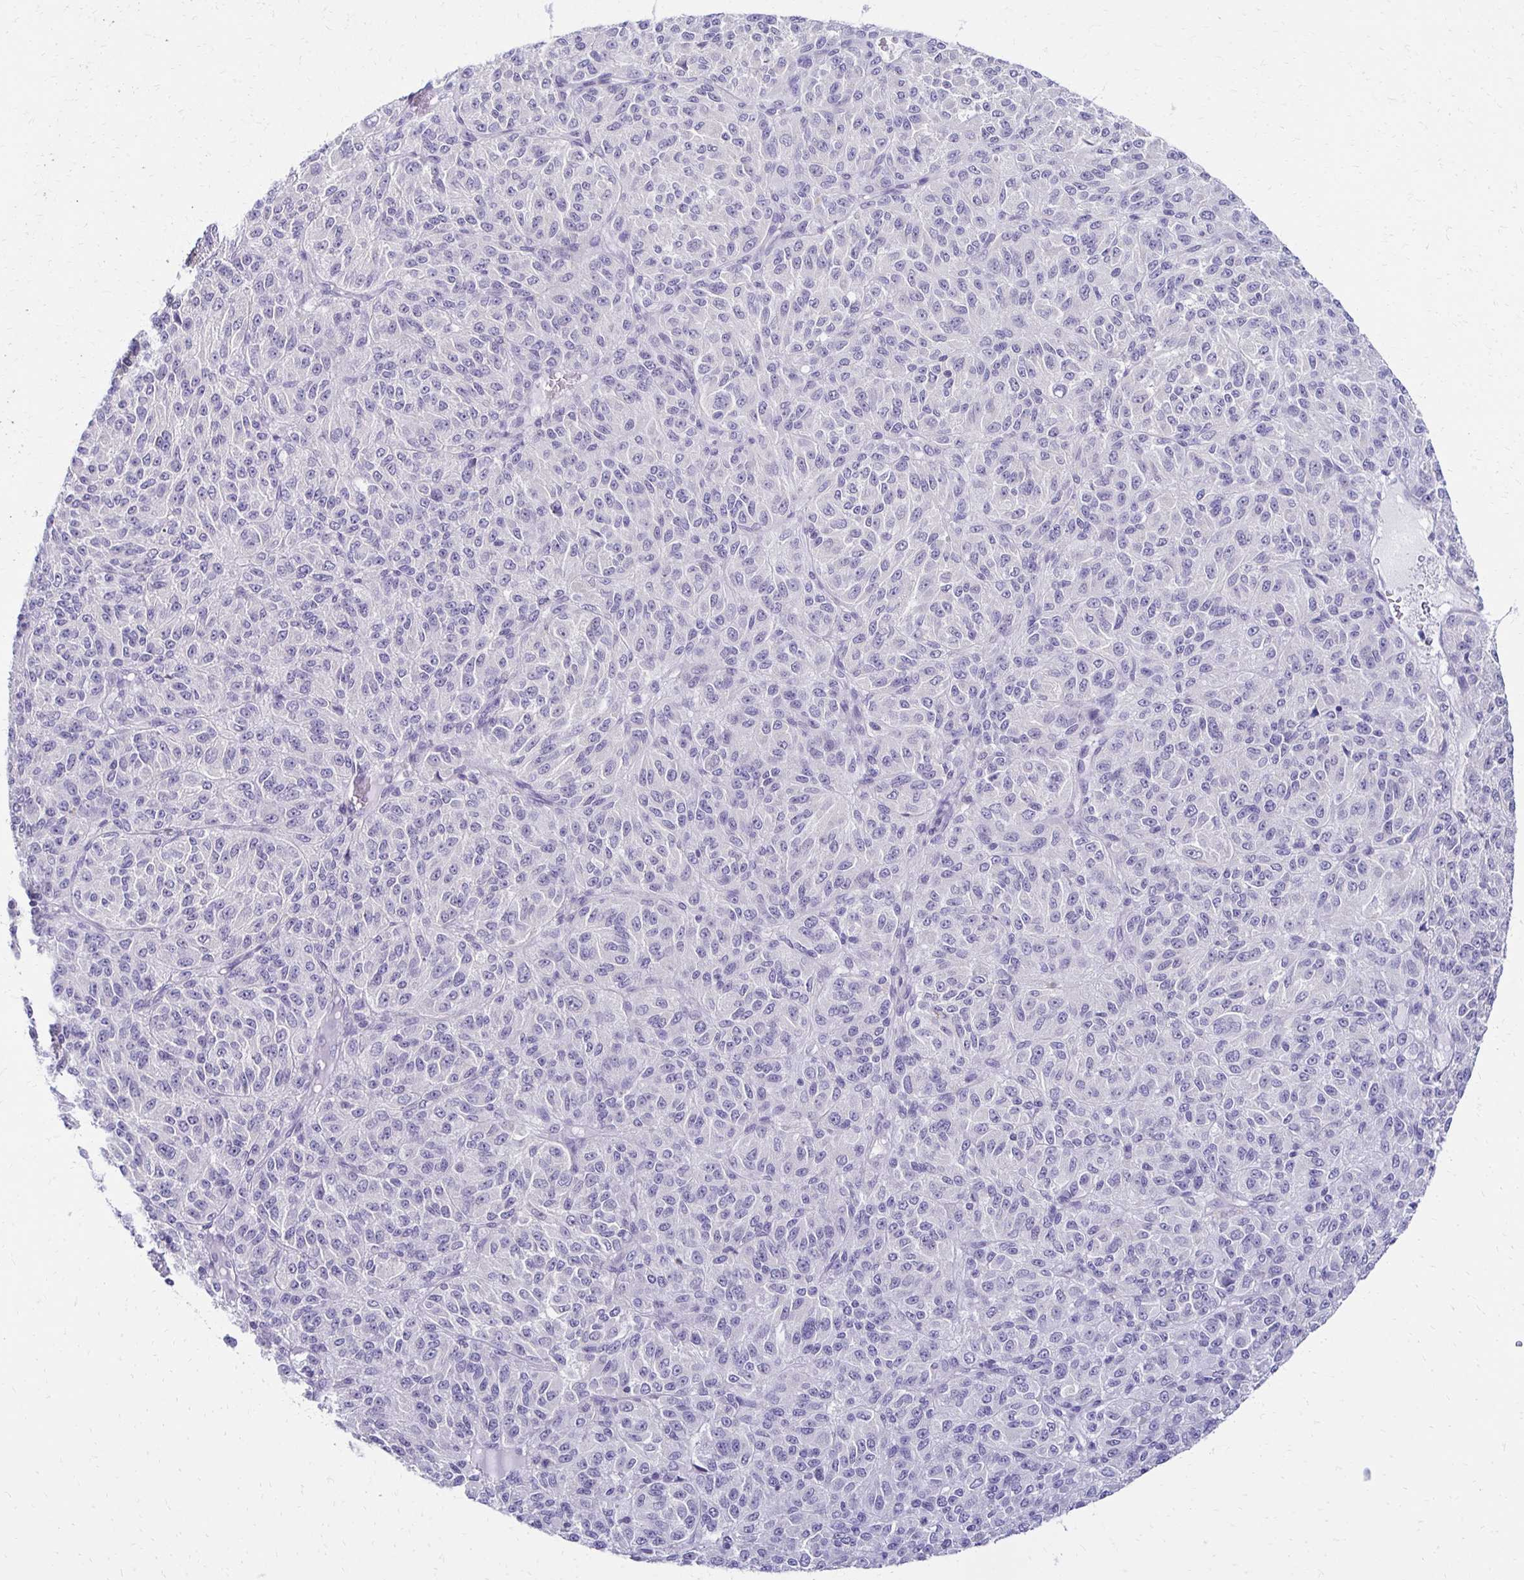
{"staining": {"intensity": "negative", "quantity": "none", "location": "none"}, "tissue": "melanoma", "cell_type": "Tumor cells", "image_type": "cancer", "snomed": [{"axis": "morphology", "description": "Malignant melanoma, Metastatic site"}, {"axis": "topography", "description": "Brain"}], "caption": "Immunohistochemistry (IHC) photomicrograph of neoplastic tissue: melanoma stained with DAB (3,3'-diaminobenzidine) displays no significant protein positivity in tumor cells.", "gene": "C1QTNF2", "patient": {"sex": "female", "age": 56}}